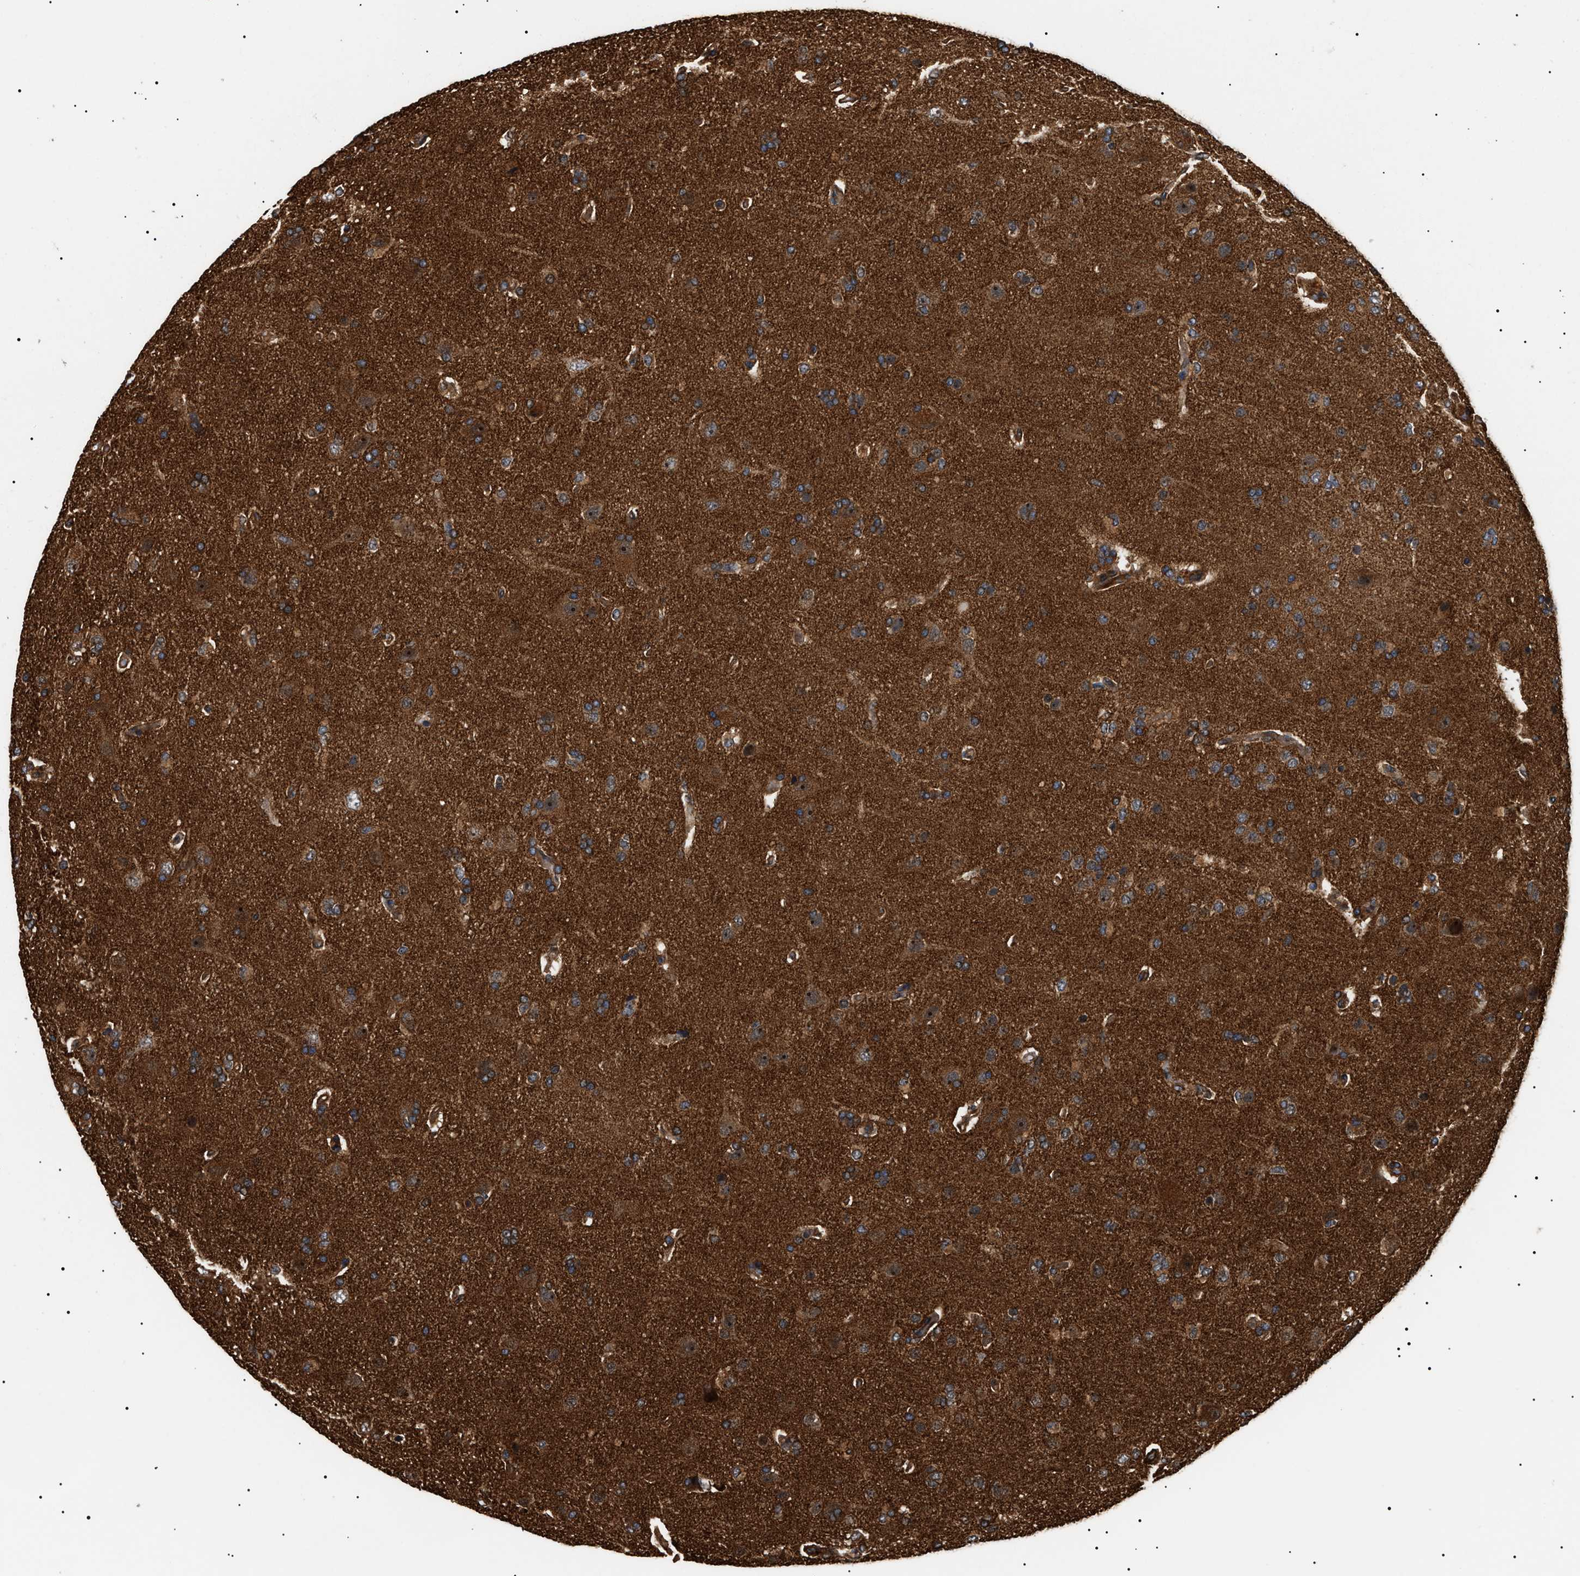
{"staining": {"intensity": "strong", "quantity": ">75%", "location": "cytoplasmic/membranous"}, "tissue": "glioma", "cell_type": "Tumor cells", "image_type": "cancer", "snomed": [{"axis": "morphology", "description": "Glioma, malignant, High grade"}, {"axis": "topography", "description": "Brain"}], "caption": "Immunohistochemical staining of glioma shows high levels of strong cytoplasmic/membranous protein positivity in approximately >75% of tumor cells.", "gene": "SH3GLB2", "patient": {"sex": "male", "age": 72}}